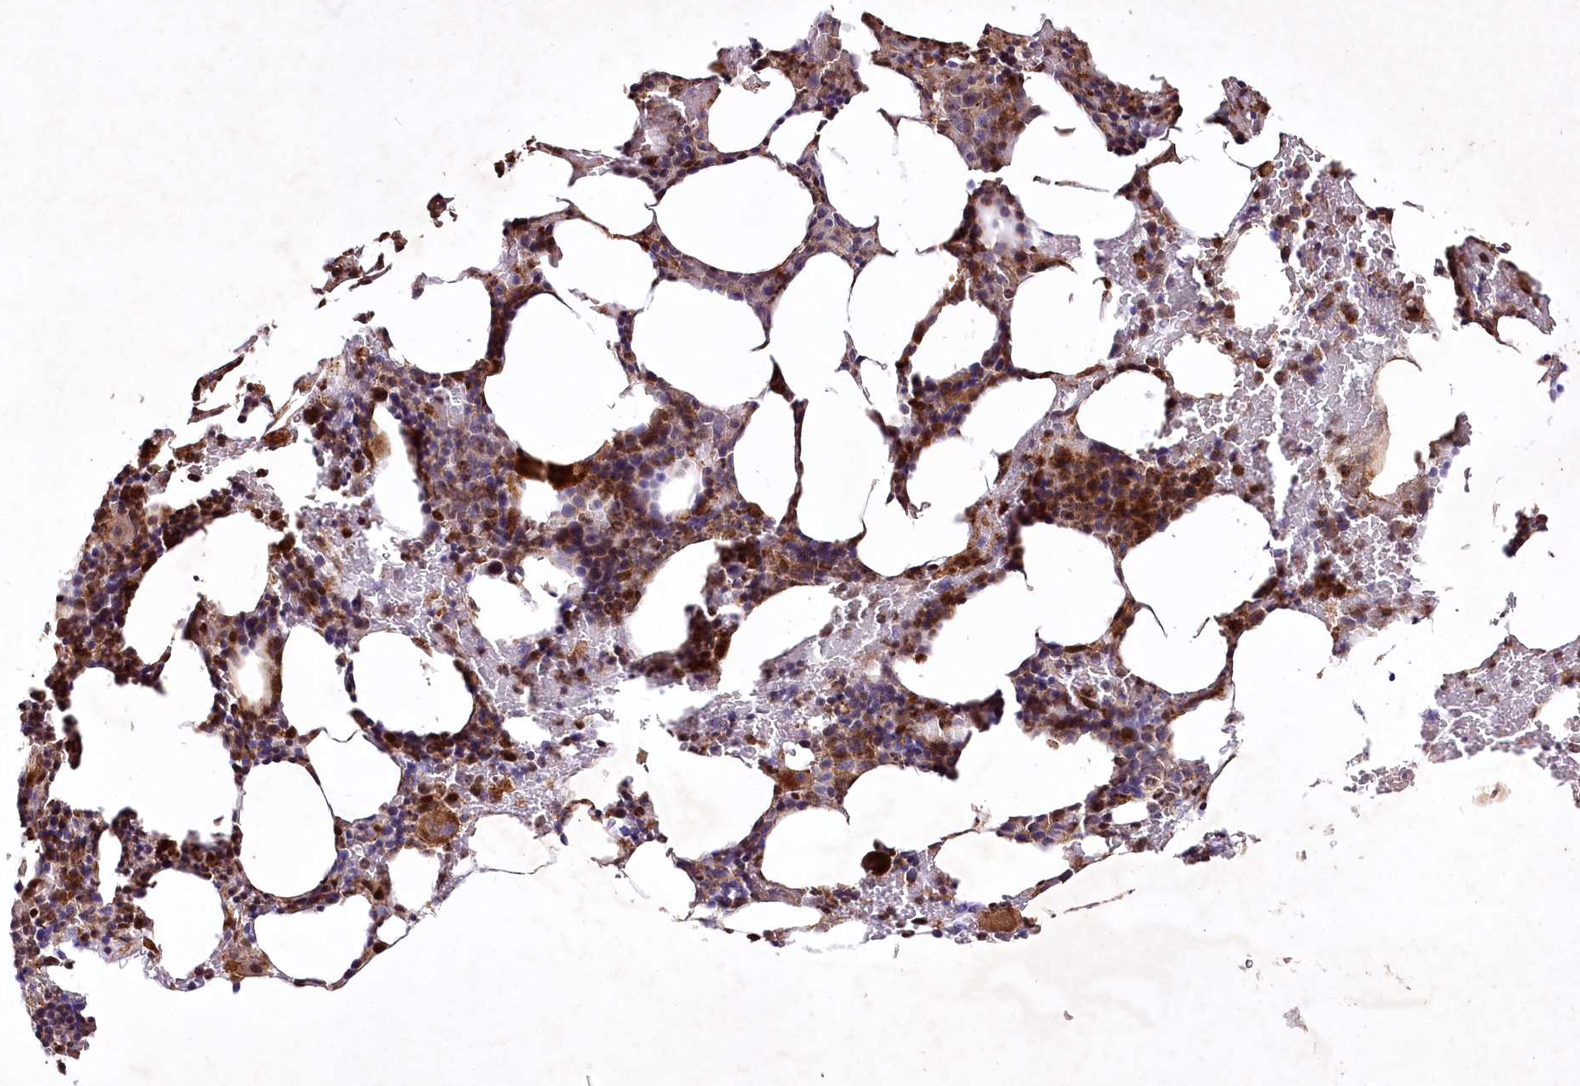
{"staining": {"intensity": "strong", "quantity": ">75%", "location": "cytoplasmic/membranous,nuclear"}, "tissue": "bone marrow", "cell_type": "Hematopoietic cells", "image_type": "normal", "snomed": [{"axis": "morphology", "description": "Normal tissue, NOS"}, {"axis": "topography", "description": "Bone marrow"}], "caption": "High-magnification brightfield microscopy of normal bone marrow stained with DAB (brown) and counterstained with hematoxylin (blue). hematopoietic cells exhibit strong cytoplasmic/membranous,nuclear positivity is seen in about>75% of cells.", "gene": "PSTK", "patient": {"sex": "male", "age": 62}}